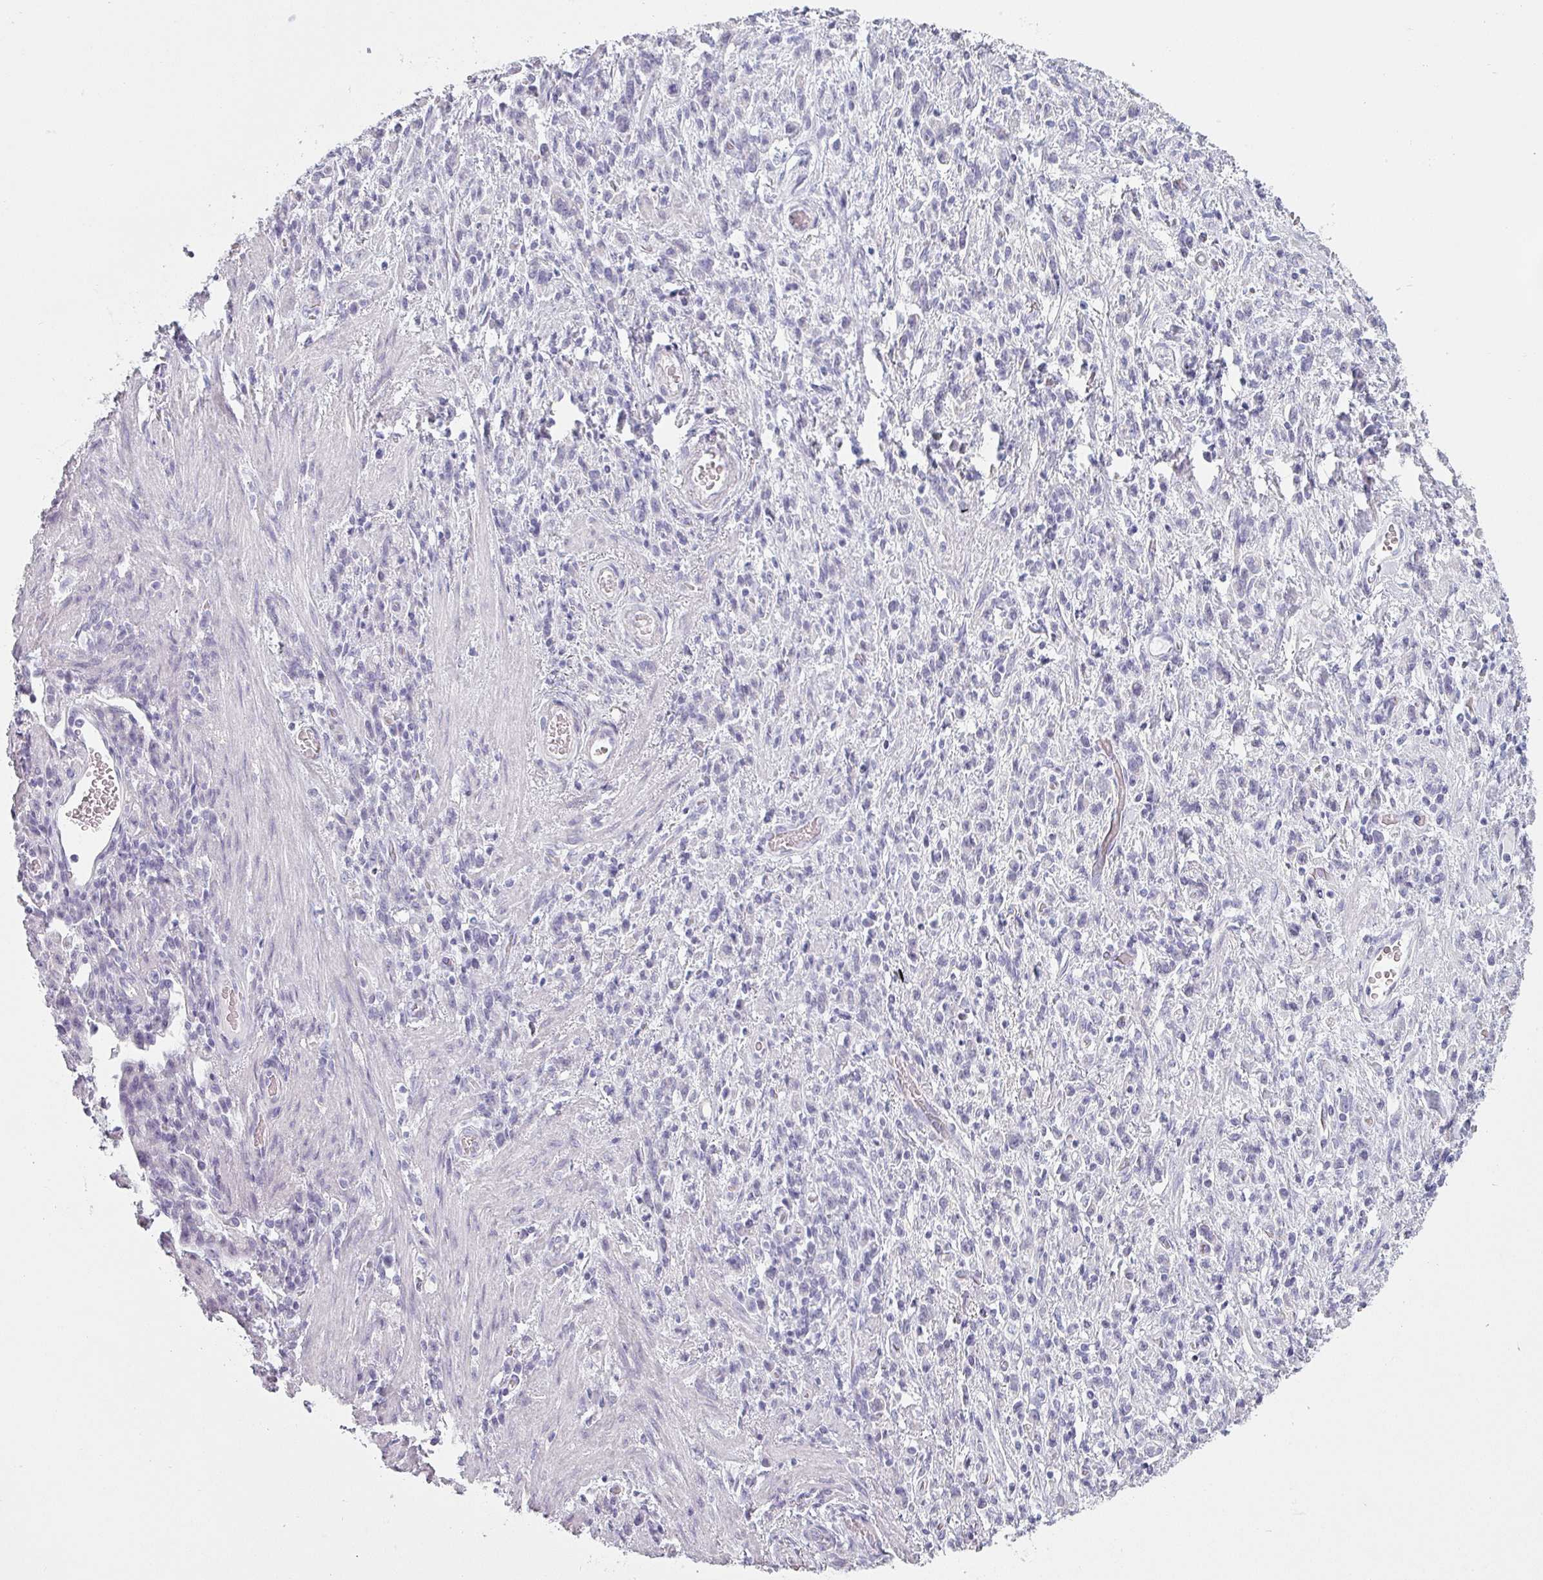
{"staining": {"intensity": "negative", "quantity": "none", "location": "none"}, "tissue": "stomach cancer", "cell_type": "Tumor cells", "image_type": "cancer", "snomed": [{"axis": "morphology", "description": "Adenocarcinoma, NOS"}, {"axis": "topography", "description": "Stomach"}], "caption": "Immunohistochemistry histopathology image of stomach adenocarcinoma stained for a protein (brown), which demonstrates no expression in tumor cells.", "gene": "SFTPA1", "patient": {"sex": "male", "age": 77}}